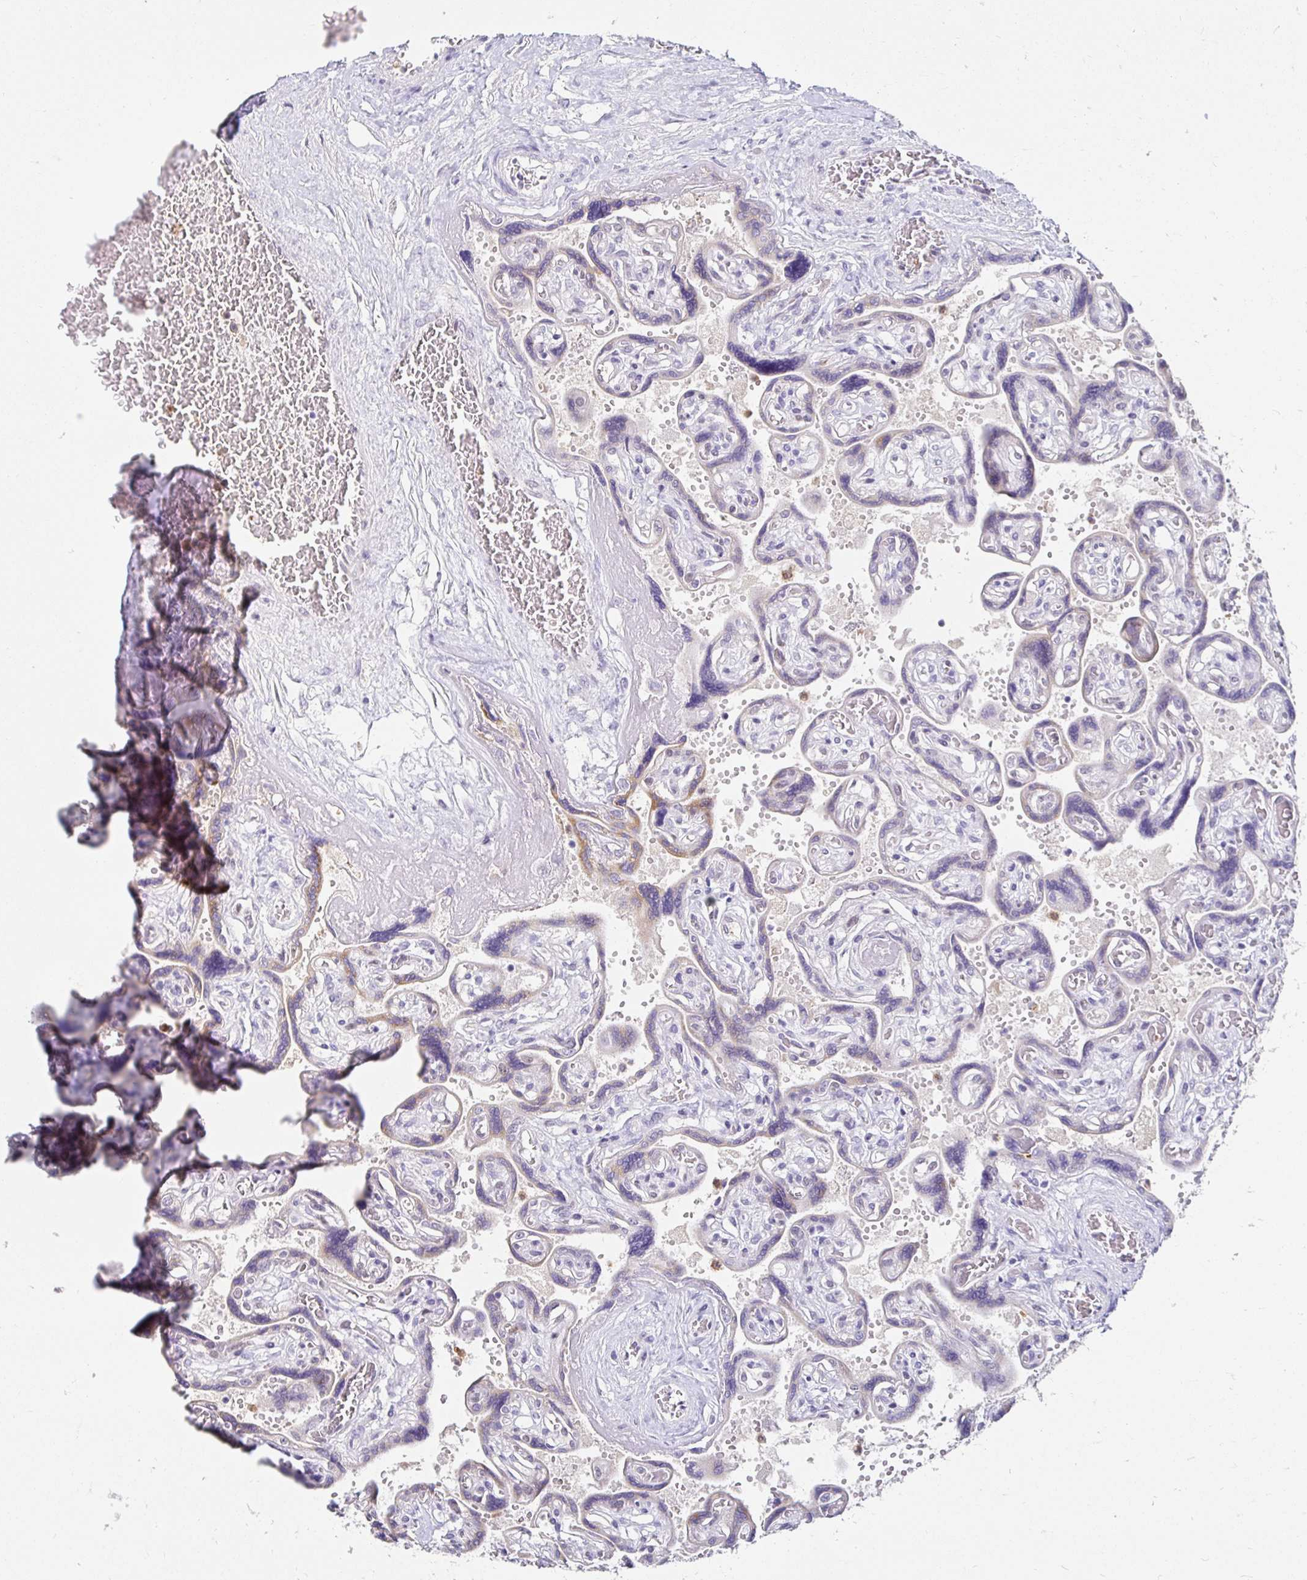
{"staining": {"intensity": "strong", "quantity": "<25%", "location": "cytoplasmic/membranous"}, "tissue": "placenta", "cell_type": "Decidual cells", "image_type": "normal", "snomed": [{"axis": "morphology", "description": "Normal tissue, NOS"}, {"axis": "topography", "description": "Placenta"}], "caption": "Protein staining exhibits strong cytoplasmic/membranous positivity in approximately <25% of decidual cells in normal placenta. The staining is performed using DAB (3,3'-diaminobenzidine) brown chromogen to label protein expression. The nuclei are counter-stained blue using hematoxylin.", "gene": "PADI2", "patient": {"sex": "female", "age": 32}}